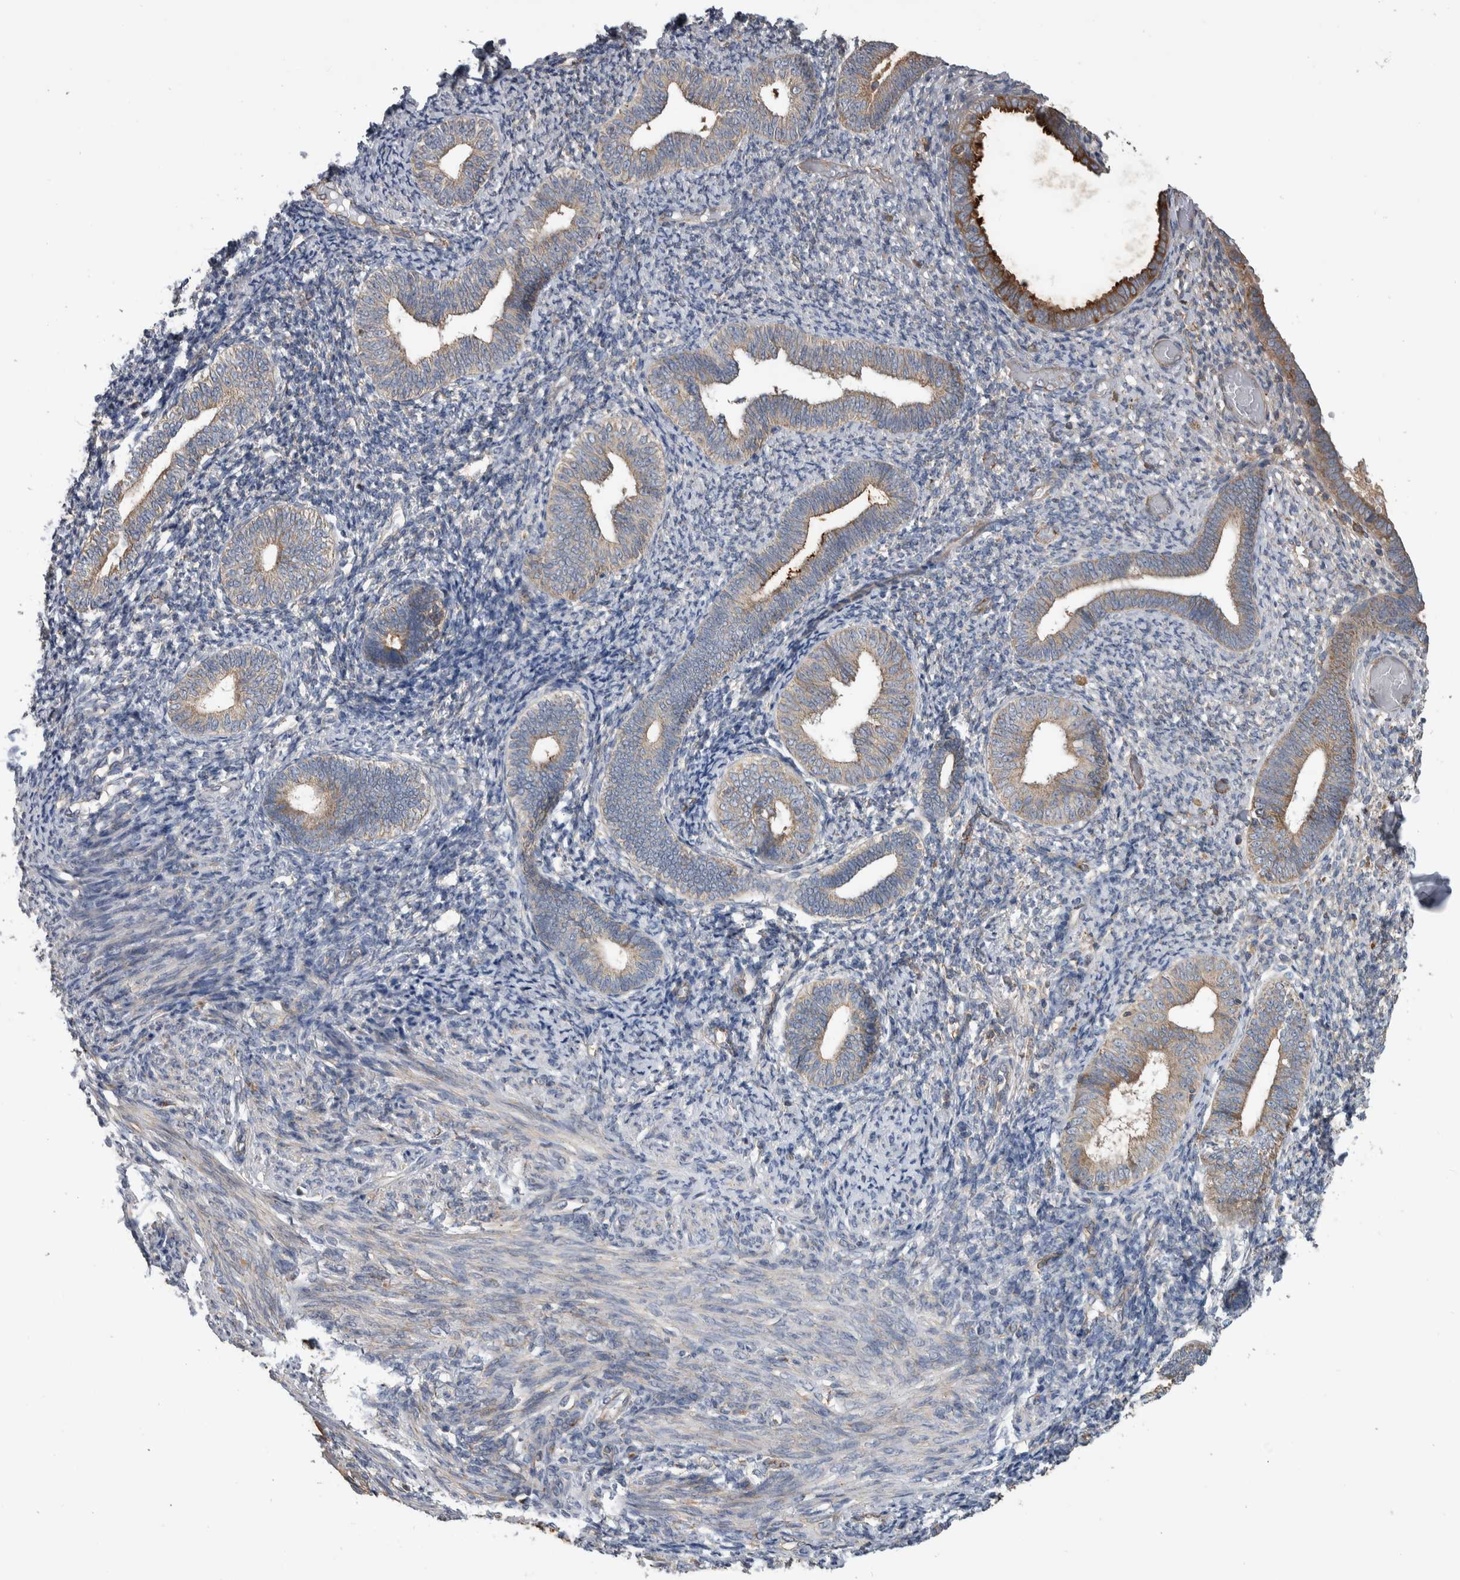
{"staining": {"intensity": "negative", "quantity": "none", "location": "none"}, "tissue": "endometrium", "cell_type": "Cells in endometrial stroma", "image_type": "normal", "snomed": [{"axis": "morphology", "description": "Normal tissue, NOS"}, {"axis": "topography", "description": "Endometrium"}], "caption": "This is a photomicrograph of IHC staining of benign endometrium, which shows no staining in cells in endometrial stroma. Brightfield microscopy of immunohistochemistry stained with DAB (3,3'-diaminobenzidine) (brown) and hematoxylin (blue), captured at high magnification.", "gene": "SDCBP", "patient": {"sex": "female", "age": 66}}